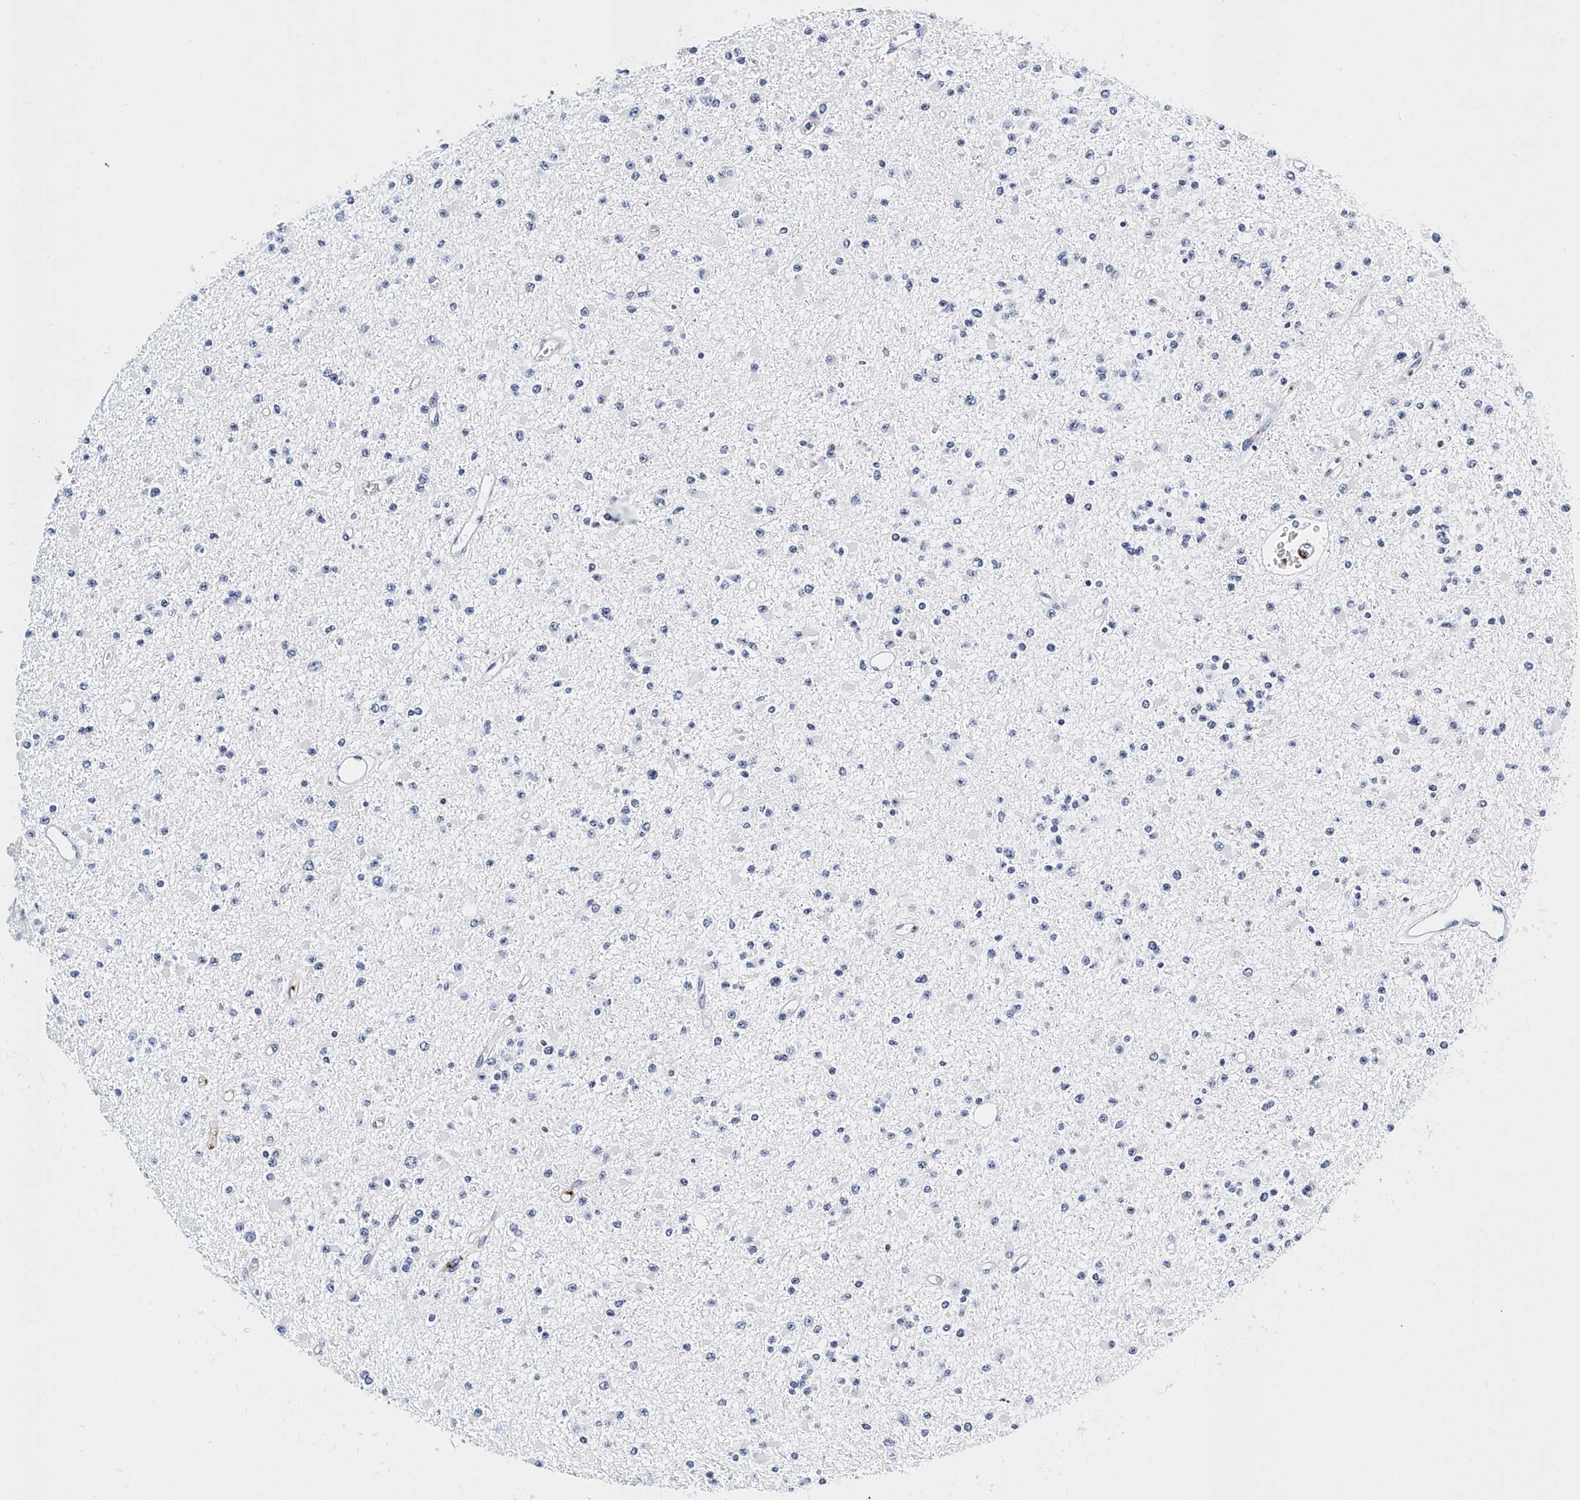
{"staining": {"intensity": "negative", "quantity": "none", "location": "none"}, "tissue": "glioma", "cell_type": "Tumor cells", "image_type": "cancer", "snomed": [{"axis": "morphology", "description": "Glioma, malignant, Low grade"}, {"axis": "topography", "description": "Brain"}], "caption": "Tumor cells are negative for brown protein staining in glioma.", "gene": "ITGA2B", "patient": {"sex": "female", "age": 22}}